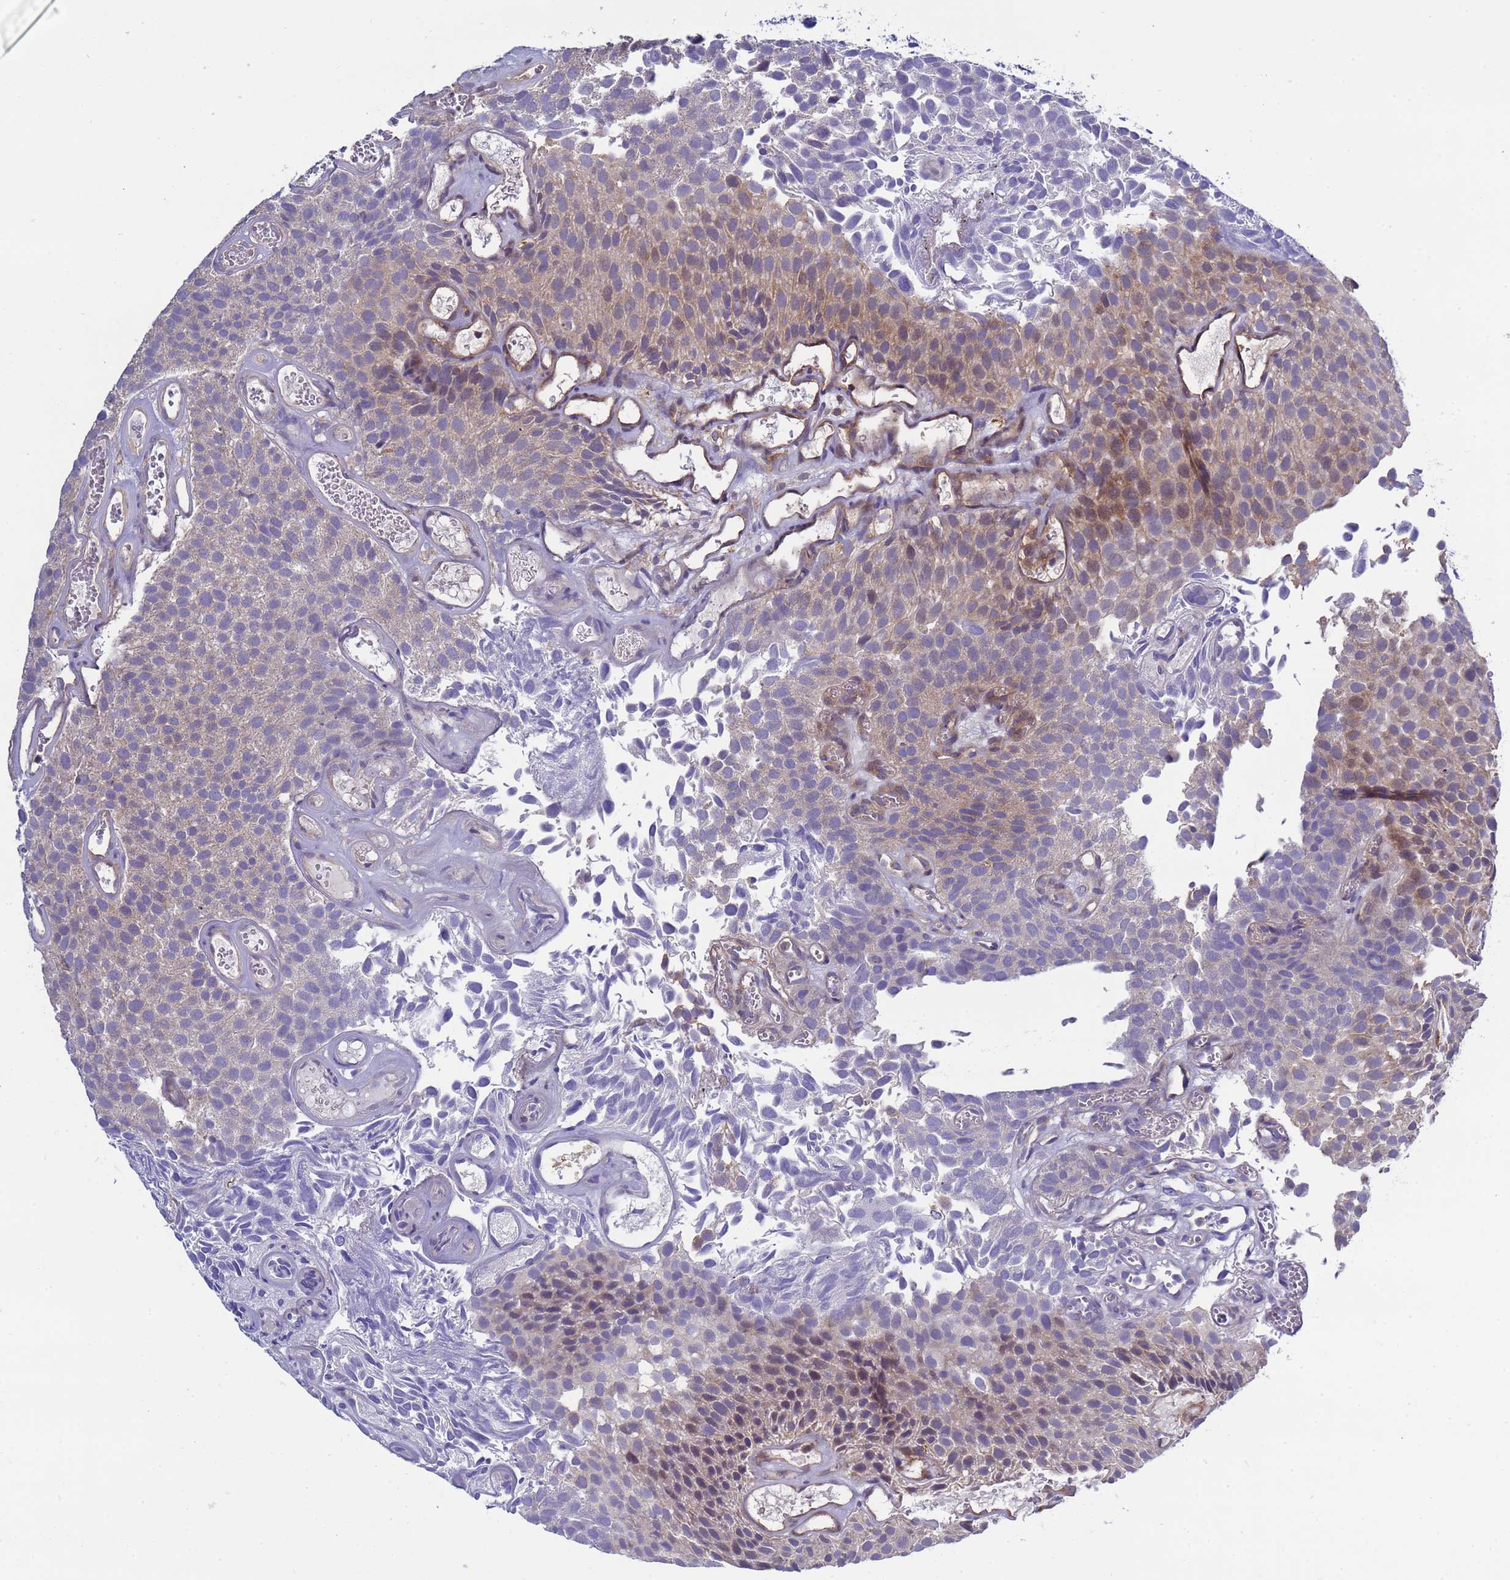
{"staining": {"intensity": "moderate", "quantity": "<25%", "location": "cytoplasmic/membranous"}, "tissue": "urothelial cancer", "cell_type": "Tumor cells", "image_type": "cancer", "snomed": [{"axis": "morphology", "description": "Urothelial carcinoma, Low grade"}, {"axis": "topography", "description": "Urinary bladder"}], "caption": "A histopathology image showing moderate cytoplasmic/membranous expression in approximately <25% of tumor cells in urothelial cancer, as visualized by brown immunohistochemical staining.", "gene": "RAPGEF4", "patient": {"sex": "male", "age": 89}}